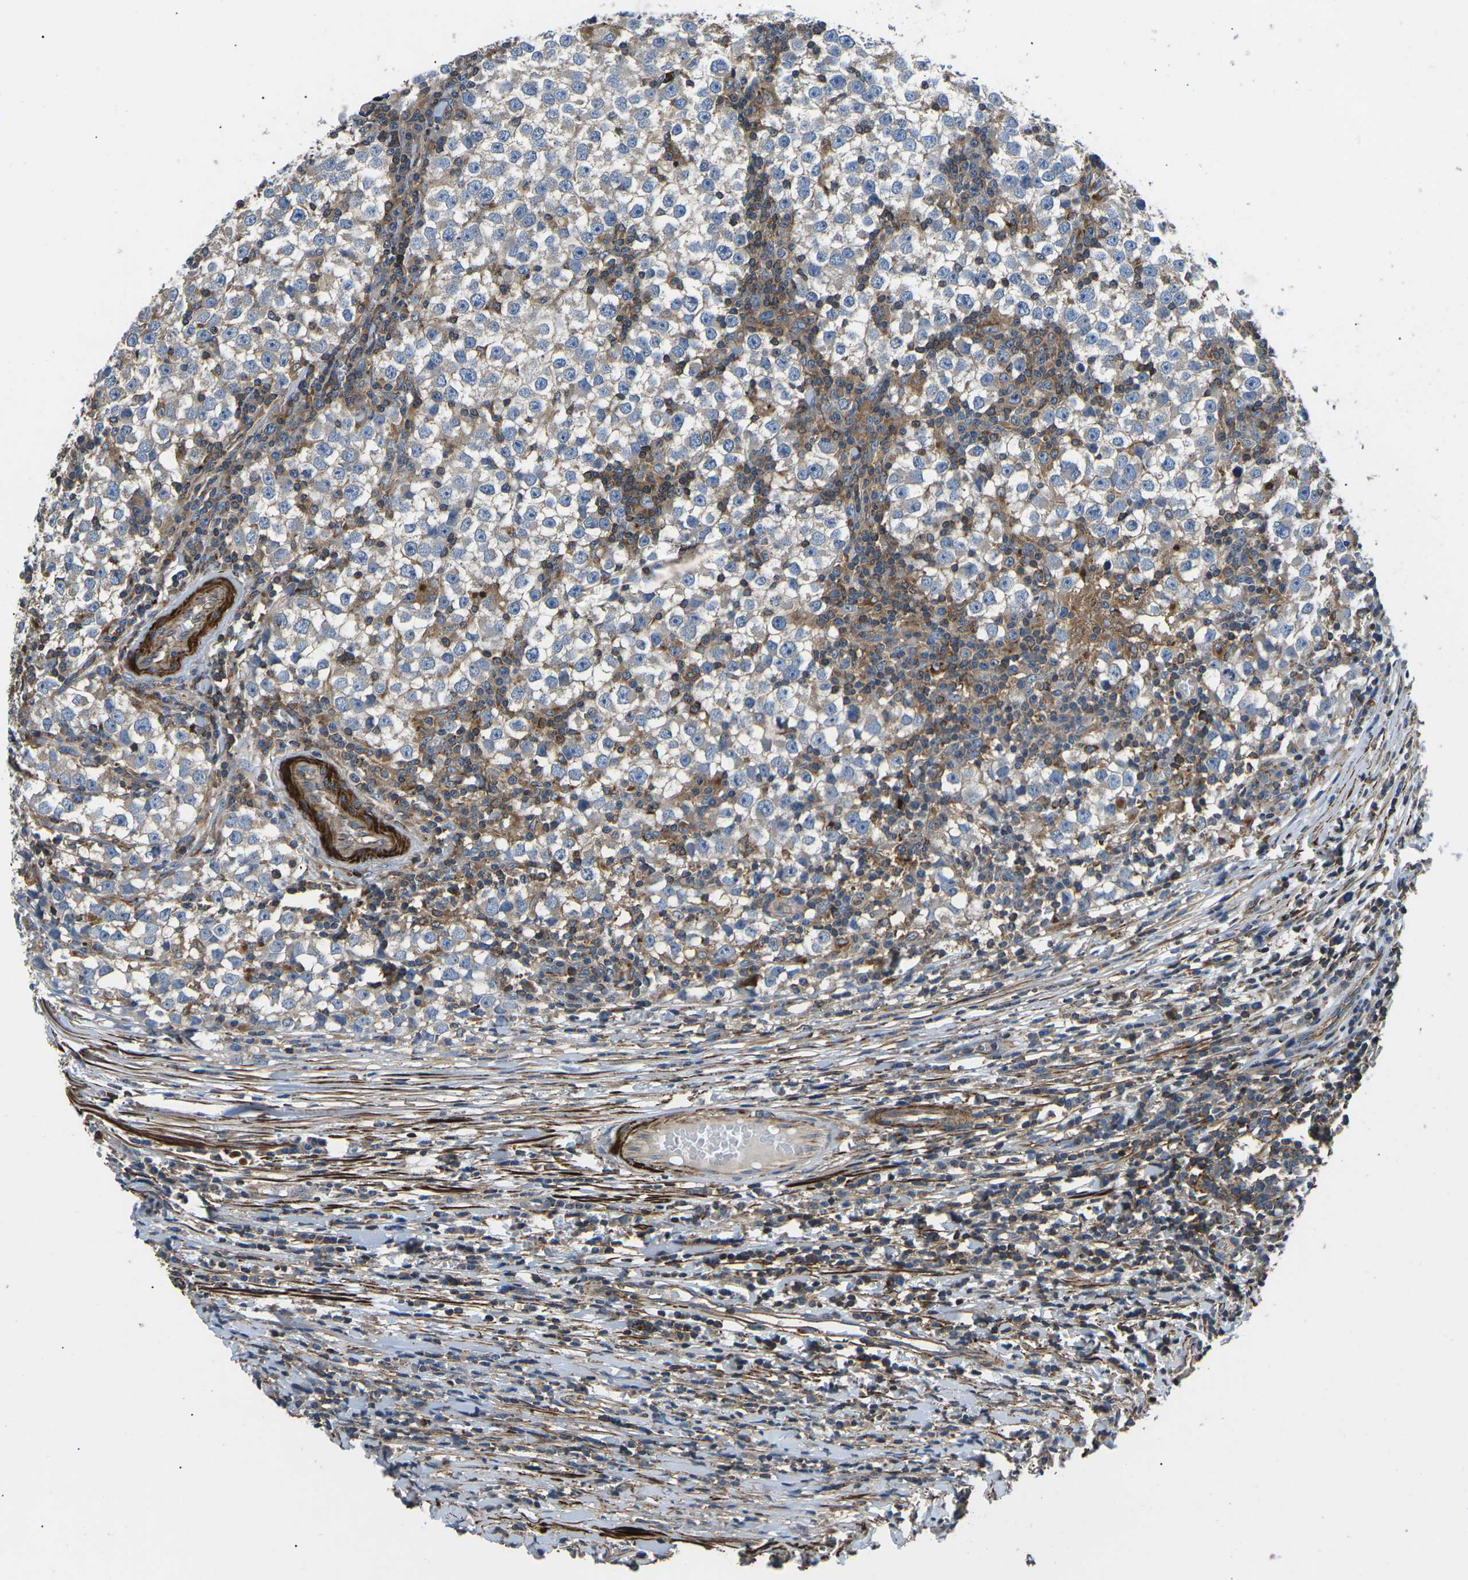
{"staining": {"intensity": "negative", "quantity": "none", "location": "none"}, "tissue": "testis cancer", "cell_type": "Tumor cells", "image_type": "cancer", "snomed": [{"axis": "morphology", "description": "Seminoma, NOS"}, {"axis": "topography", "description": "Testis"}], "caption": "Image shows no significant protein positivity in tumor cells of testis seminoma. (DAB (3,3'-diaminobenzidine) immunohistochemistry visualized using brightfield microscopy, high magnification).", "gene": "KCNJ15", "patient": {"sex": "male", "age": 65}}